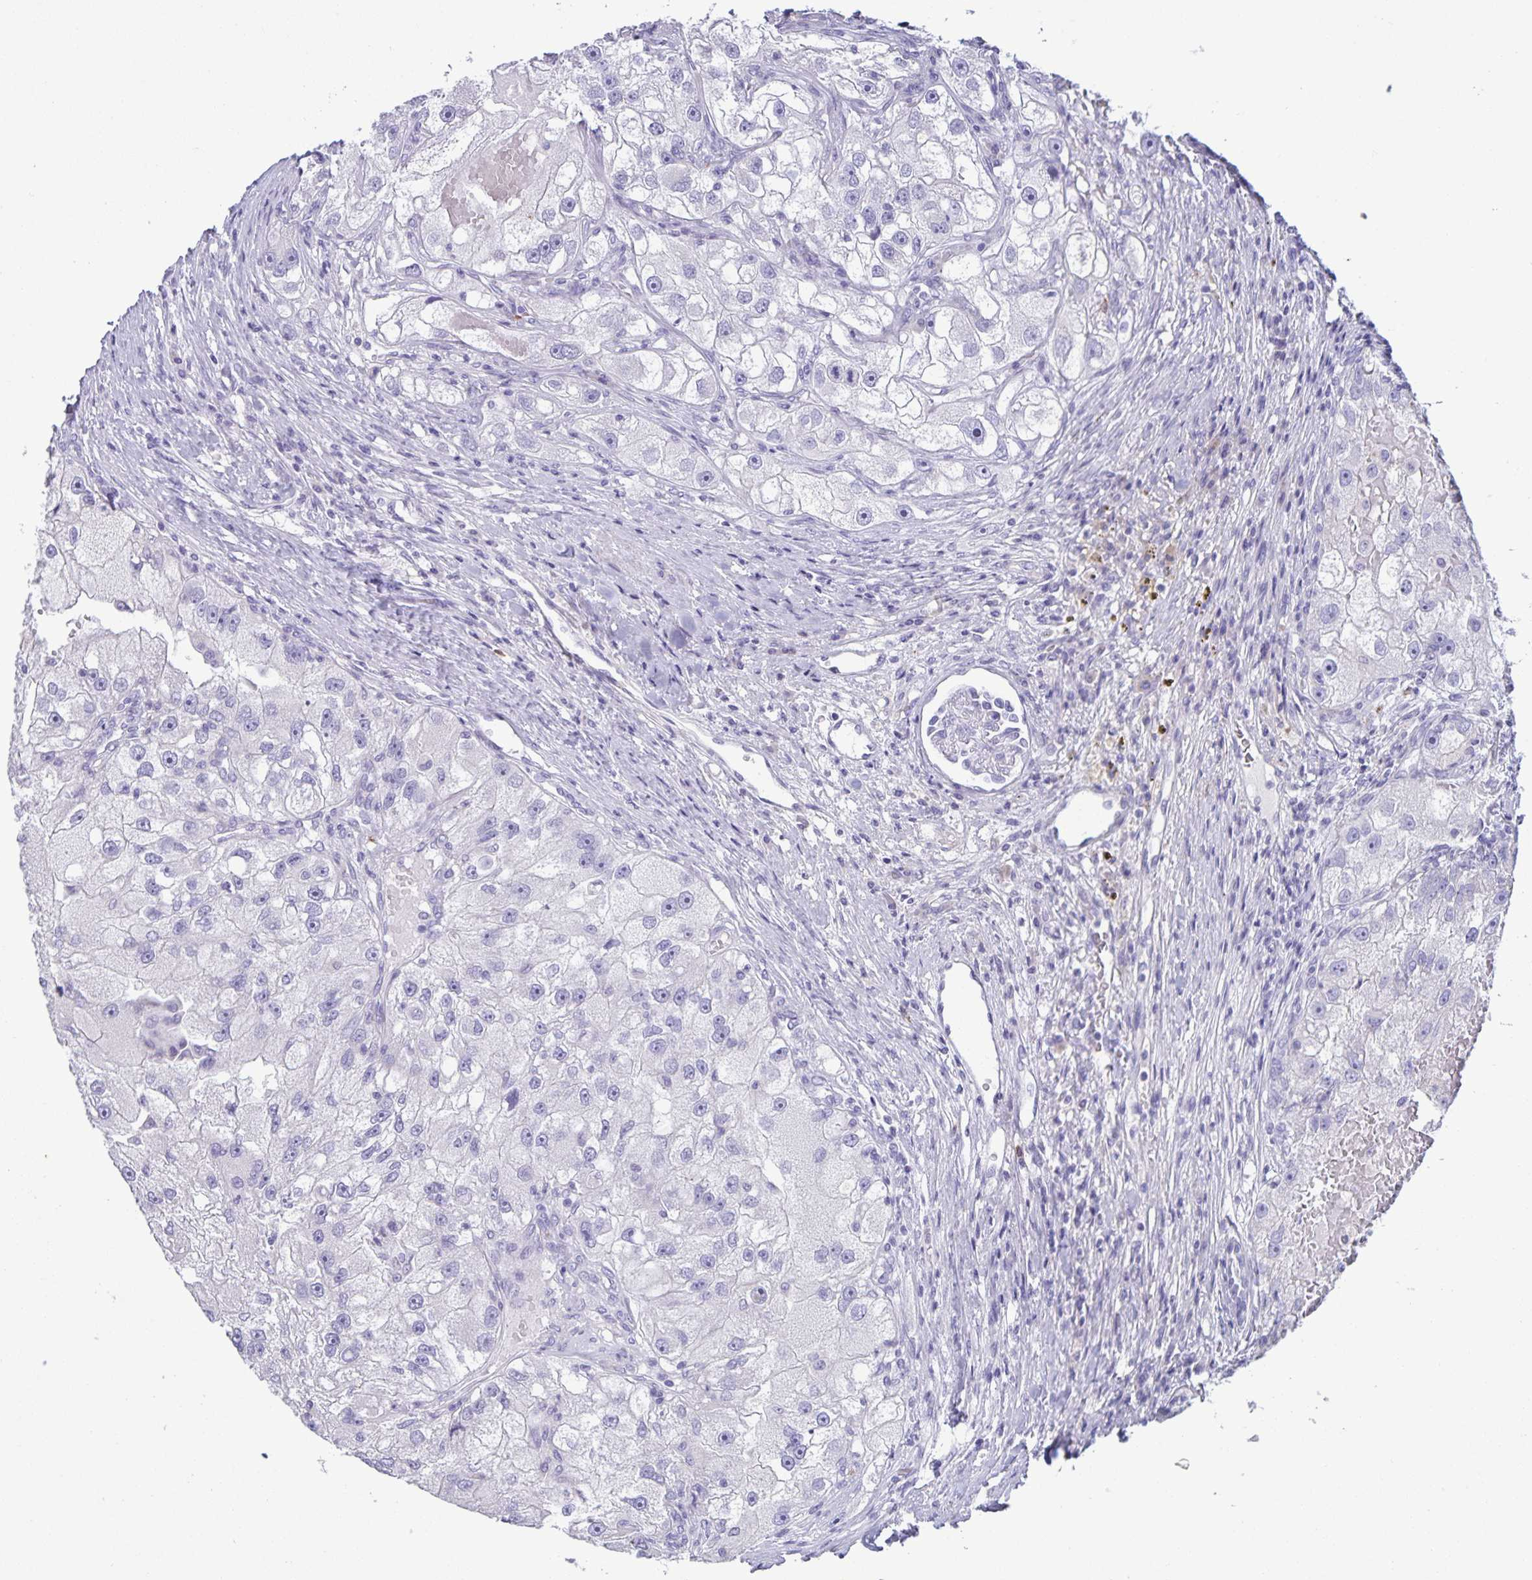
{"staining": {"intensity": "negative", "quantity": "none", "location": "none"}, "tissue": "renal cancer", "cell_type": "Tumor cells", "image_type": "cancer", "snomed": [{"axis": "morphology", "description": "Adenocarcinoma, NOS"}, {"axis": "topography", "description": "Kidney"}], "caption": "Immunohistochemistry photomicrograph of neoplastic tissue: renal cancer (adenocarcinoma) stained with DAB exhibits no significant protein staining in tumor cells.", "gene": "IBTK", "patient": {"sex": "male", "age": 63}}